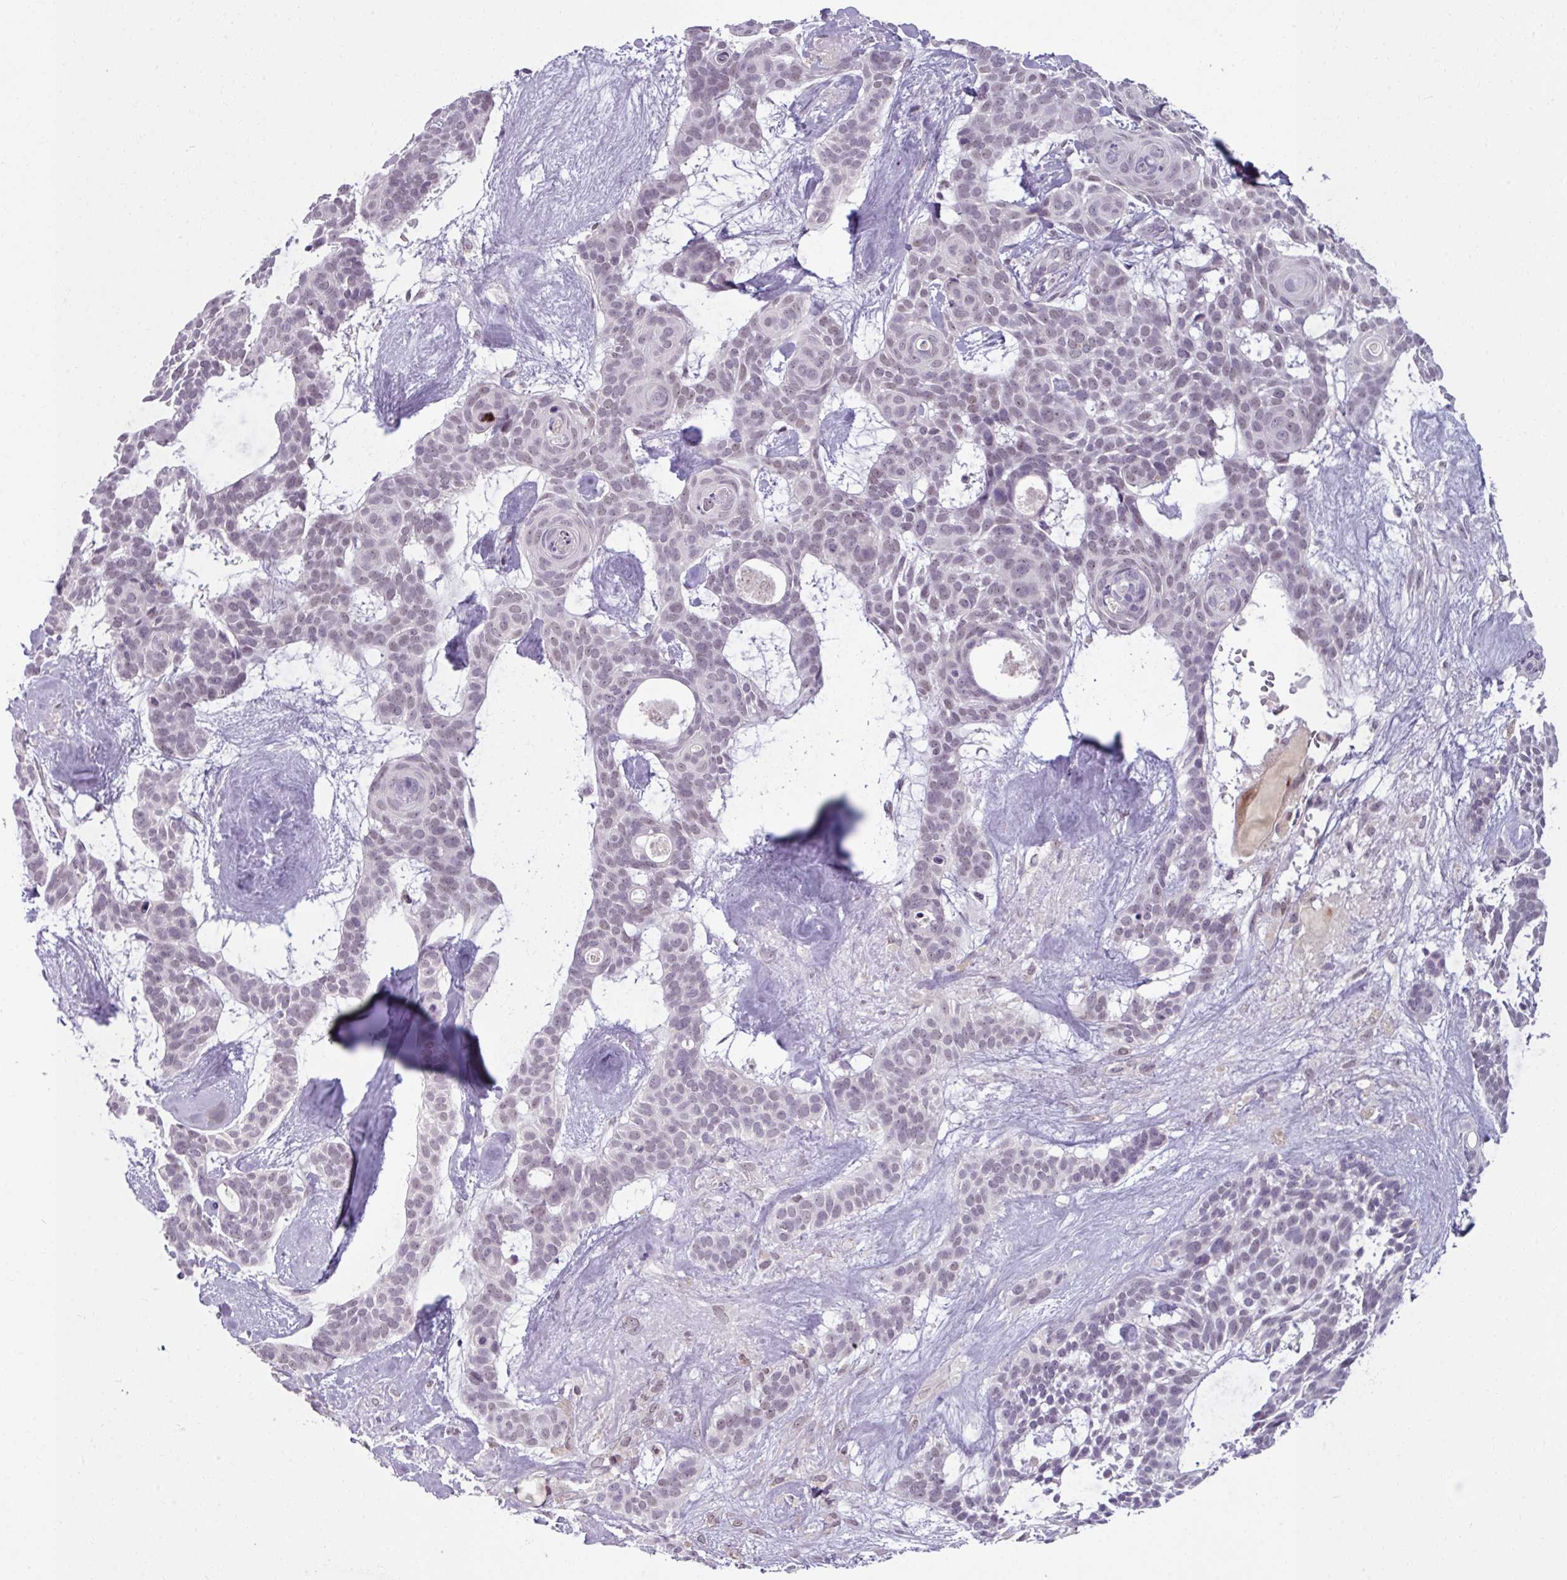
{"staining": {"intensity": "weak", "quantity": "25%-75%", "location": "nuclear"}, "tissue": "skin cancer", "cell_type": "Tumor cells", "image_type": "cancer", "snomed": [{"axis": "morphology", "description": "Basal cell carcinoma"}, {"axis": "topography", "description": "Skin"}], "caption": "DAB (3,3'-diaminobenzidine) immunohistochemical staining of human skin basal cell carcinoma reveals weak nuclear protein expression in about 25%-75% of tumor cells.", "gene": "UVSSA", "patient": {"sex": "male", "age": 61}}